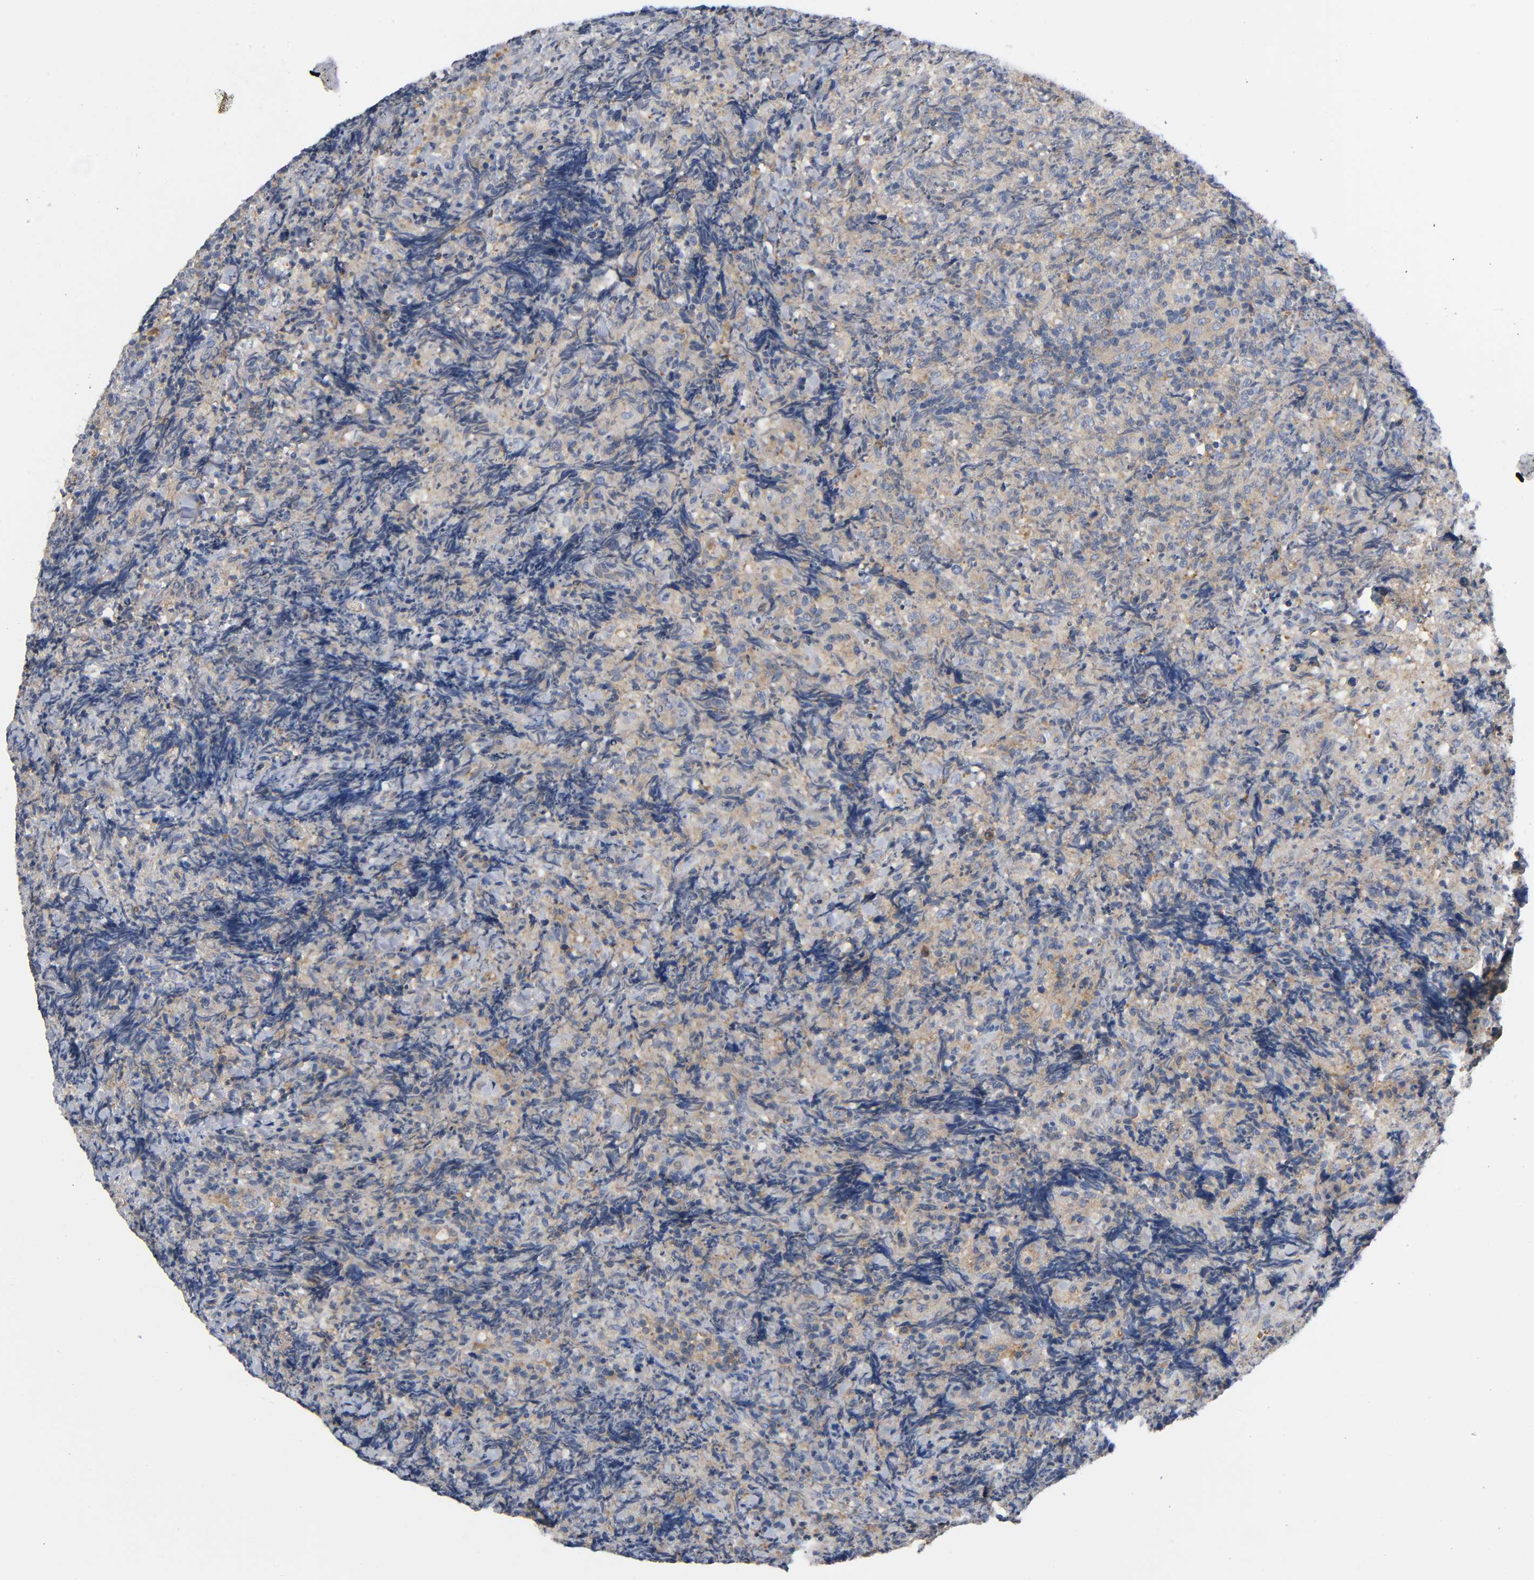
{"staining": {"intensity": "moderate", "quantity": ">75%", "location": "cytoplasmic/membranous"}, "tissue": "lymphoma", "cell_type": "Tumor cells", "image_type": "cancer", "snomed": [{"axis": "morphology", "description": "Malignant lymphoma, non-Hodgkin's type, High grade"}, {"axis": "topography", "description": "Tonsil"}], "caption": "Immunohistochemical staining of lymphoma exhibits moderate cytoplasmic/membranous protein positivity in approximately >75% of tumor cells. (Brightfield microscopy of DAB IHC at high magnification).", "gene": "HDAC6", "patient": {"sex": "female", "age": 36}}